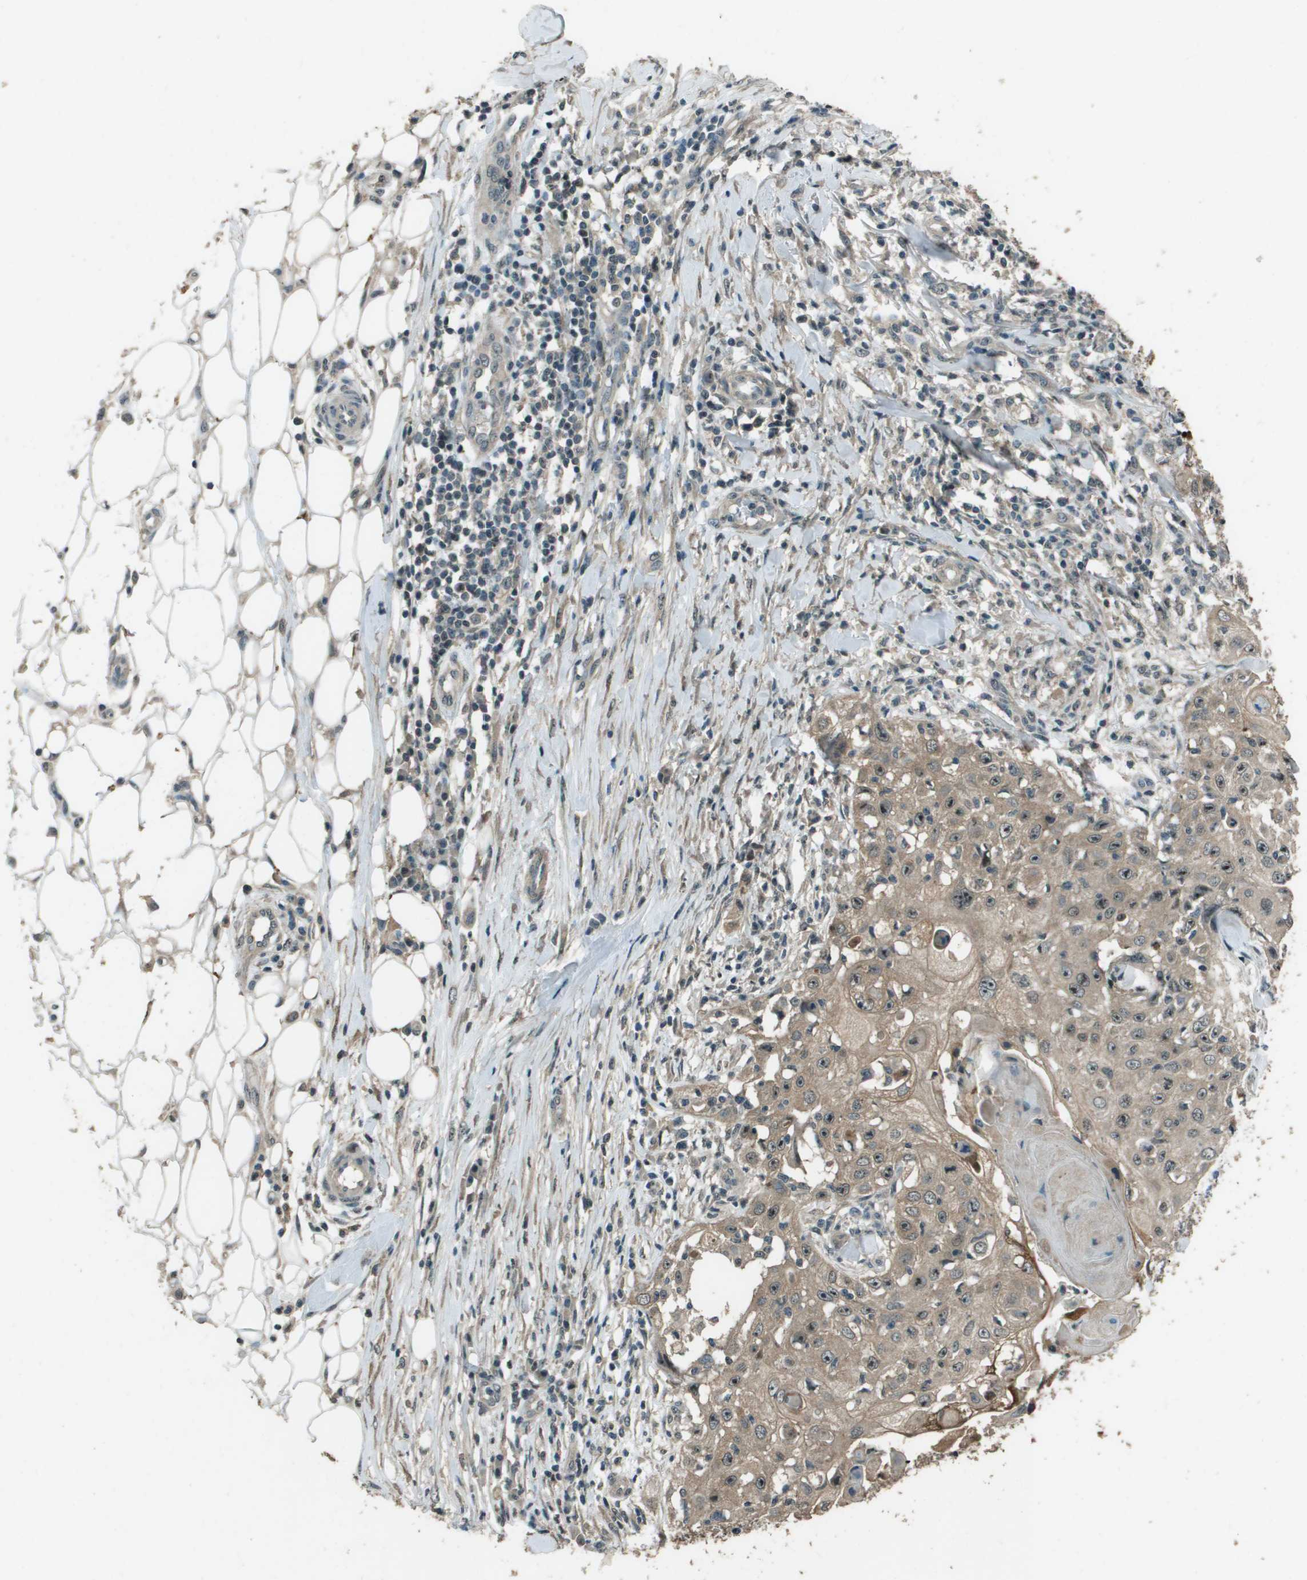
{"staining": {"intensity": "moderate", "quantity": ">75%", "location": "cytoplasmic/membranous"}, "tissue": "skin cancer", "cell_type": "Tumor cells", "image_type": "cancer", "snomed": [{"axis": "morphology", "description": "Squamous cell carcinoma, NOS"}, {"axis": "topography", "description": "Skin"}], "caption": "Protein staining displays moderate cytoplasmic/membranous staining in about >75% of tumor cells in skin squamous cell carcinoma. Immunohistochemistry (ihc) stains the protein in brown and the nuclei are stained blue.", "gene": "SDC3", "patient": {"sex": "male", "age": 86}}